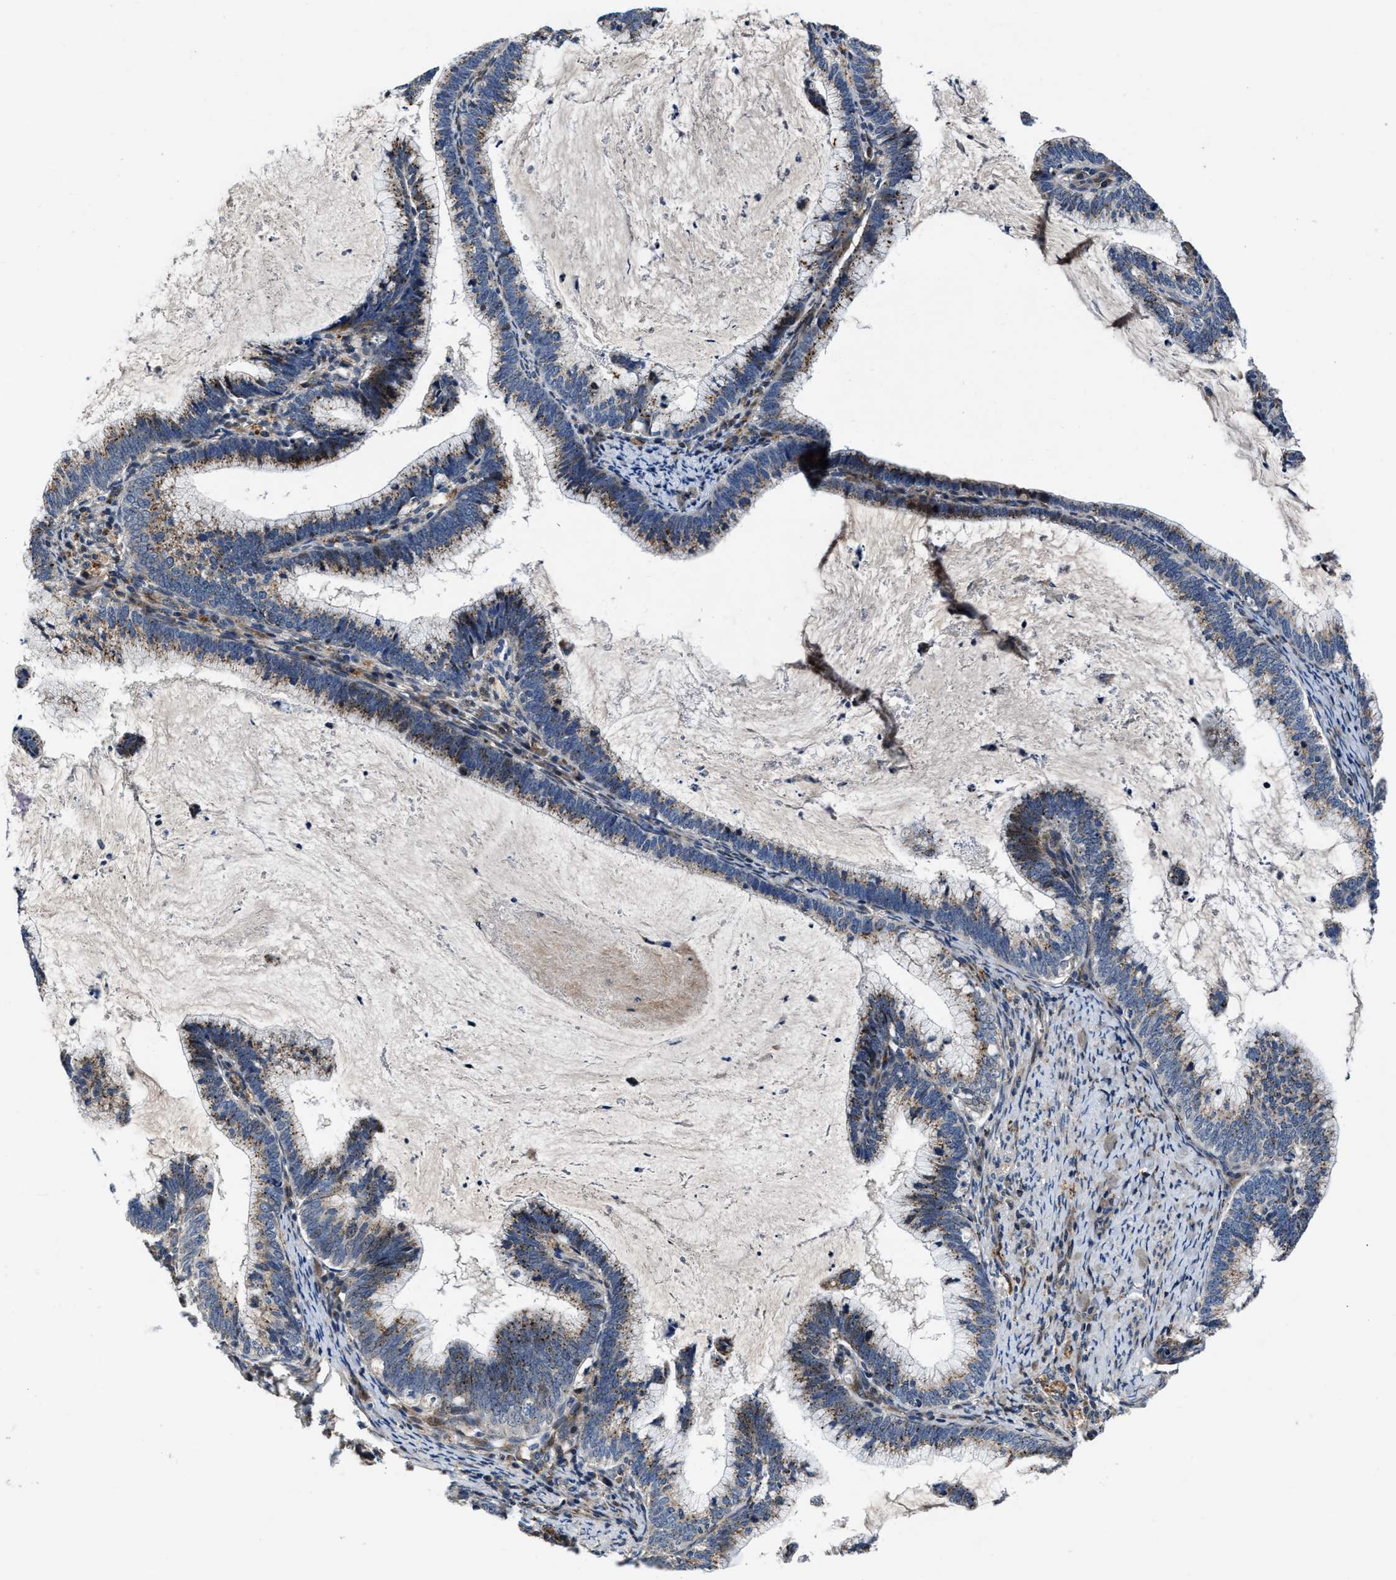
{"staining": {"intensity": "moderate", "quantity": ">75%", "location": "cytoplasmic/membranous"}, "tissue": "cervical cancer", "cell_type": "Tumor cells", "image_type": "cancer", "snomed": [{"axis": "morphology", "description": "Adenocarcinoma, NOS"}, {"axis": "topography", "description": "Cervix"}], "caption": "Immunohistochemistry image of neoplastic tissue: human cervical adenocarcinoma stained using immunohistochemistry shows medium levels of moderate protein expression localized specifically in the cytoplasmic/membranous of tumor cells, appearing as a cytoplasmic/membranous brown color.", "gene": "C2orf66", "patient": {"sex": "female", "age": 36}}